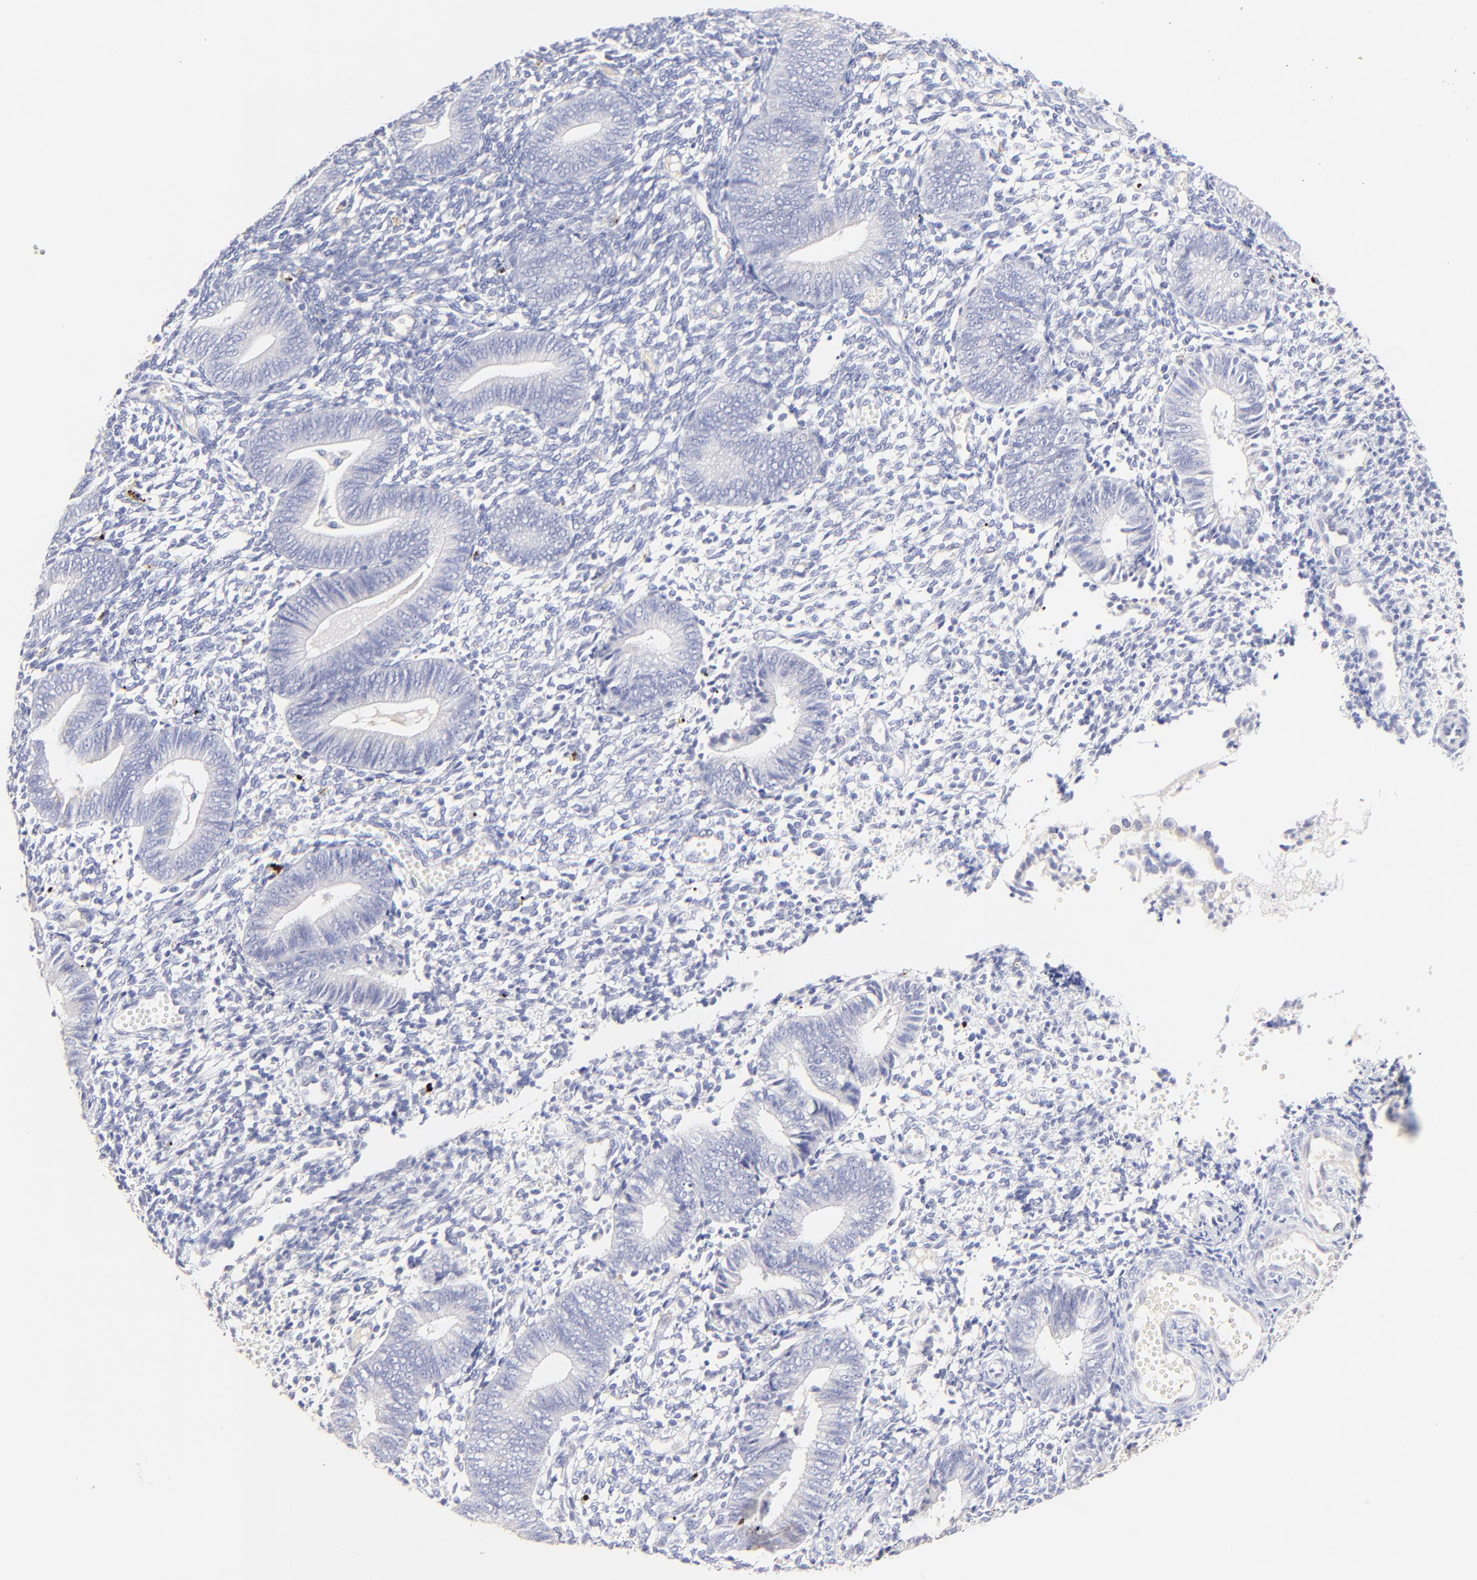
{"staining": {"intensity": "negative", "quantity": "none", "location": "none"}, "tissue": "endometrium", "cell_type": "Cells in endometrial stroma", "image_type": "normal", "snomed": [{"axis": "morphology", "description": "Normal tissue, NOS"}, {"axis": "topography", "description": "Uterus"}, {"axis": "topography", "description": "Endometrium"}], "caption": "The photomicrograph reveals no staining of cells in endometrial stroma in benign endometrium. (Brightfield microscopy of DAB immunohistochemistry (IHC) at high magnification).", "gene": "ASB9", "patient": {"sex": "female", "age": 33}}